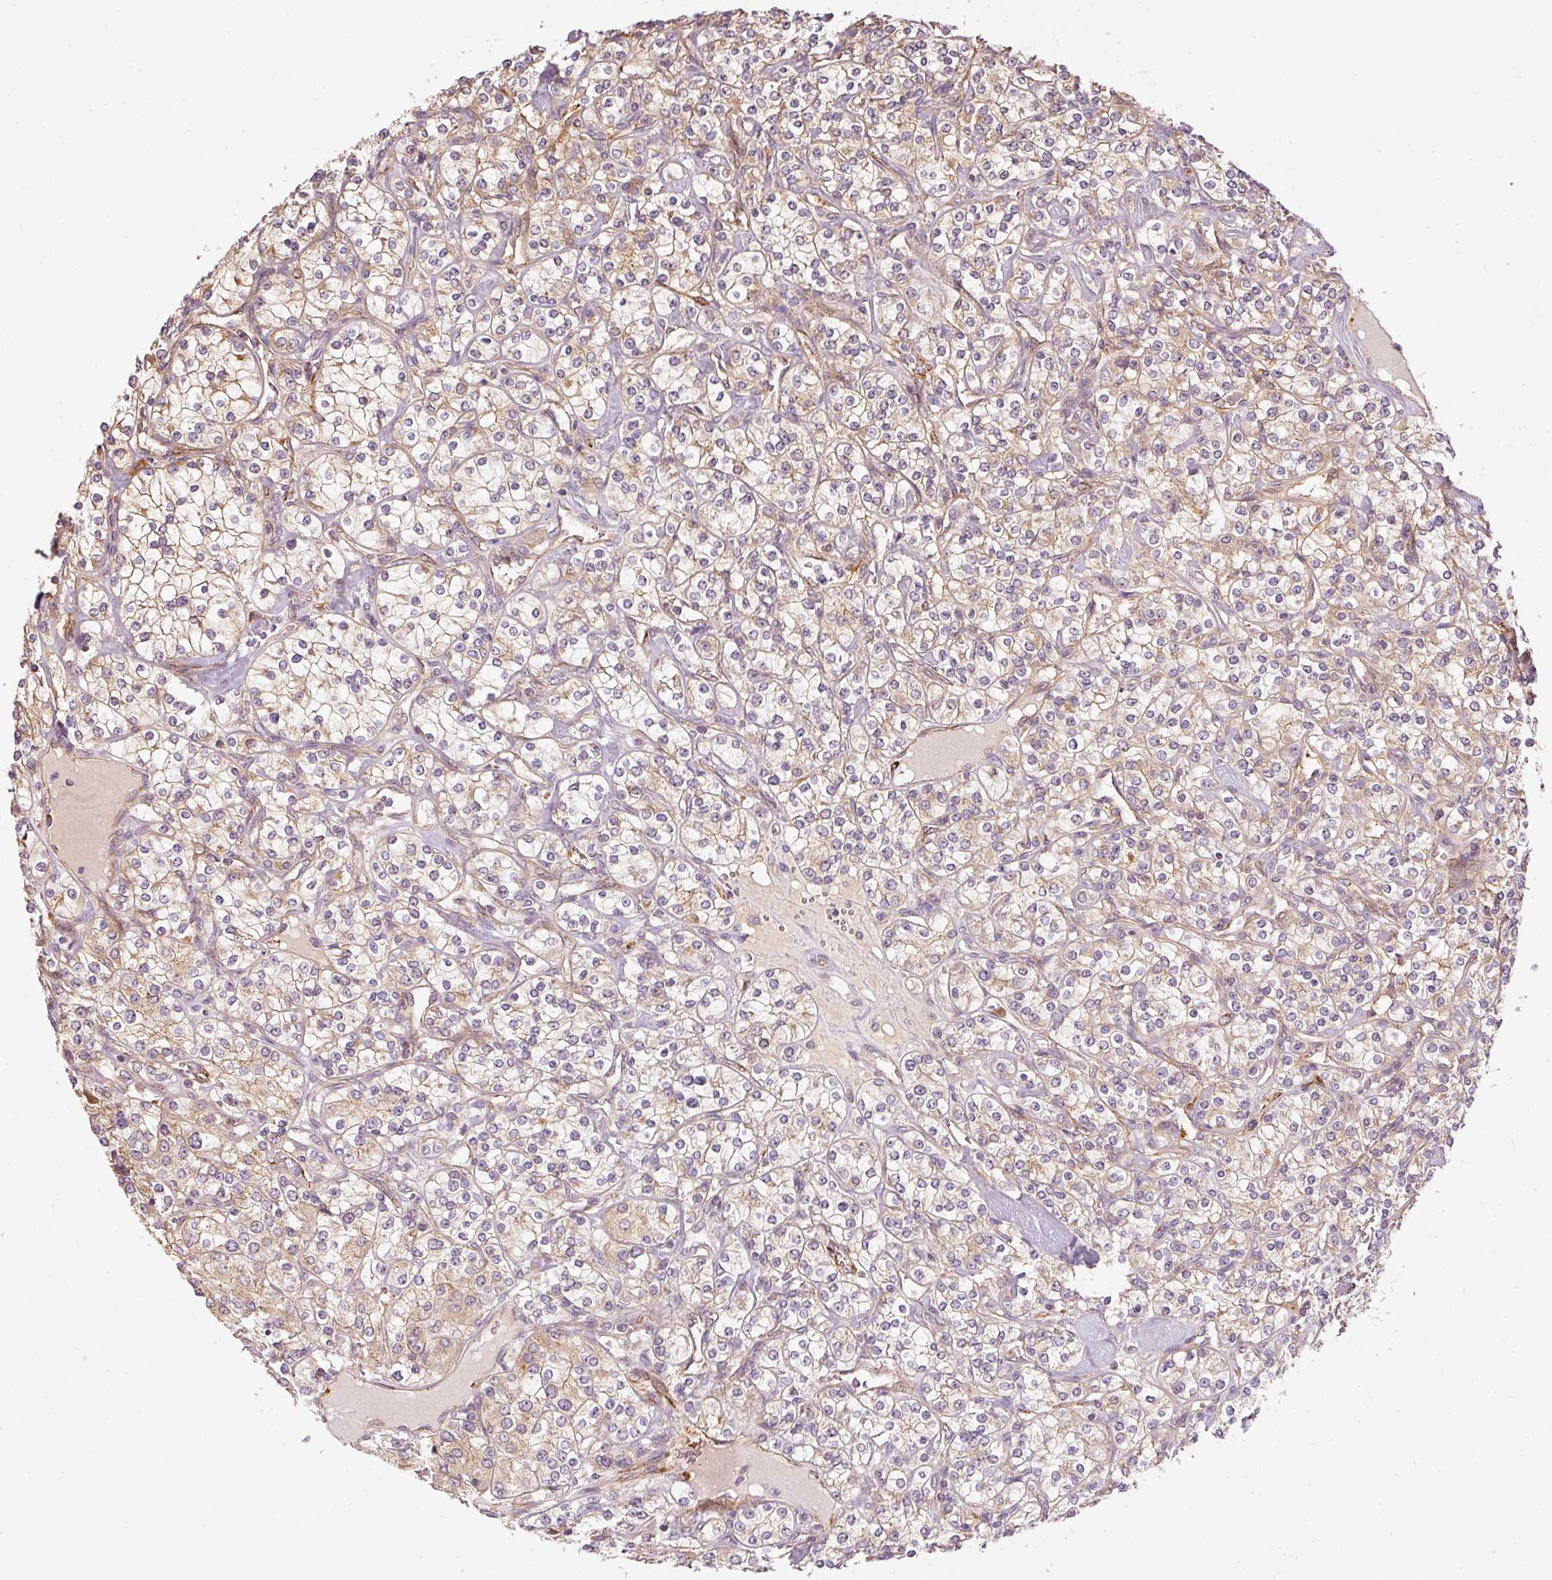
{"staining": {"intensity": "weak", "quantity": ">75%", "location": "cytoplasmic/membranous"}, "tissue": "renal cancer", "cell_type": "Tumor cells", "image_type": "cancer", "snomed": [{"axis": "morphology", "description": "Adenocarcinoma, NOS"}, {"axis": "topography", "description": "Kidney"}], "caption": "Human renal cancer (adenocarcinoma) stained for a protein (brown) displays weak cytoplasmic/membranous positive staining in approximately >75% of tumor cells.", "gene": "MTHFD1L", "patient": {"sex": "male", "age": 77}}